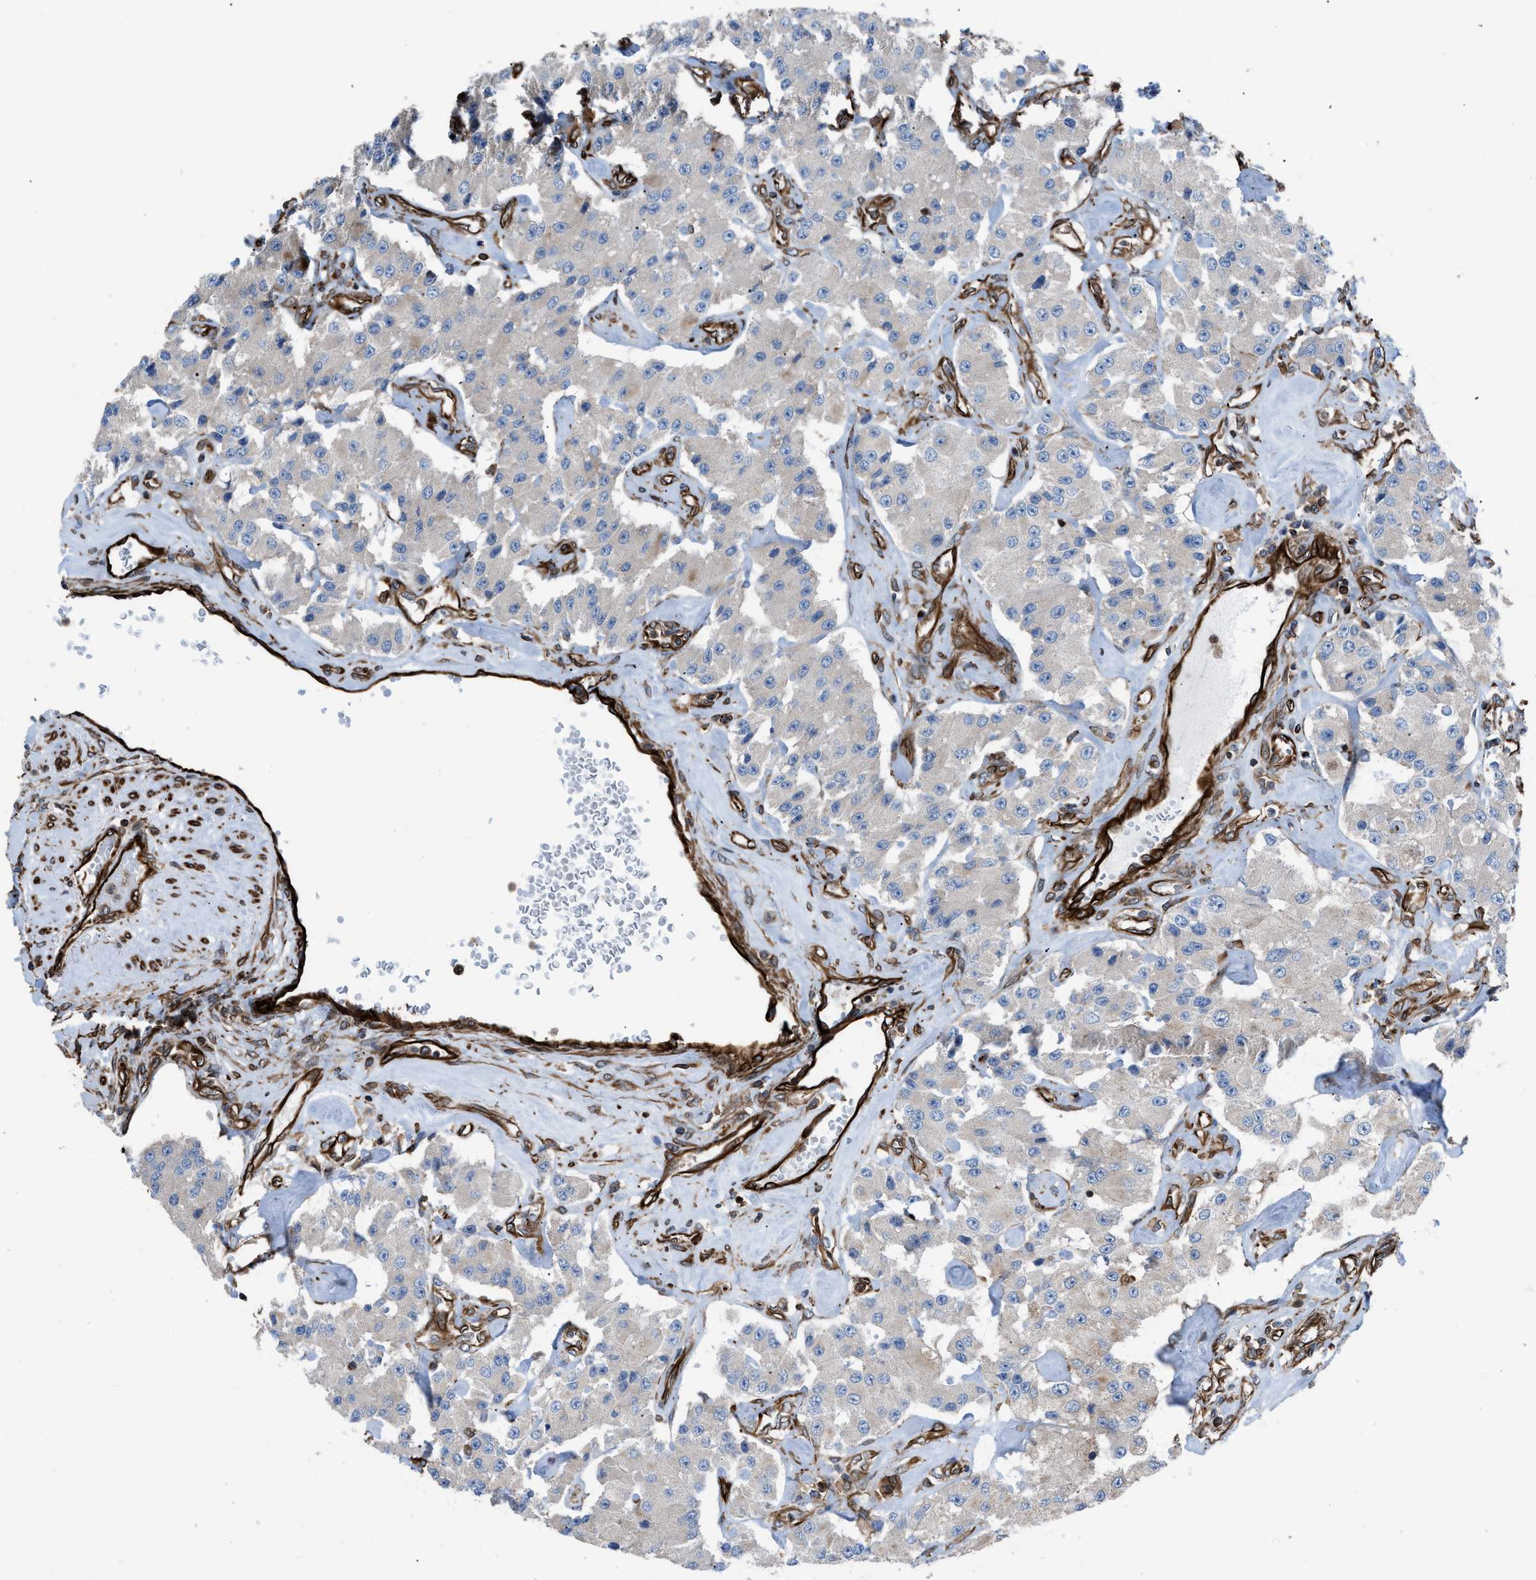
{"staining": {"intensity": "weak", "quantity": "<25%", "location": "cytoplasmic/membranous"}, "tissue": "carcinoid", "cell_type": "Tumor cells", "image_type": "cancer", "snomed": [{"axis": "morphology", "description": "Carcinoid, malignant, NOS"}, {"axis": "topography", "description": "Pancreas"}], "caption": "An immunohistochemistry image of carcinoid is shown. There is no staining in tumor cells of carcinoid. (Stains: DAB immunohistochemistry (IHC) with hematoxylin counter stain, Microscopy: brightfield microscopy at high magnification).", "gene": "PTPRE", "patient": {"sex": "male", "age": 41}}